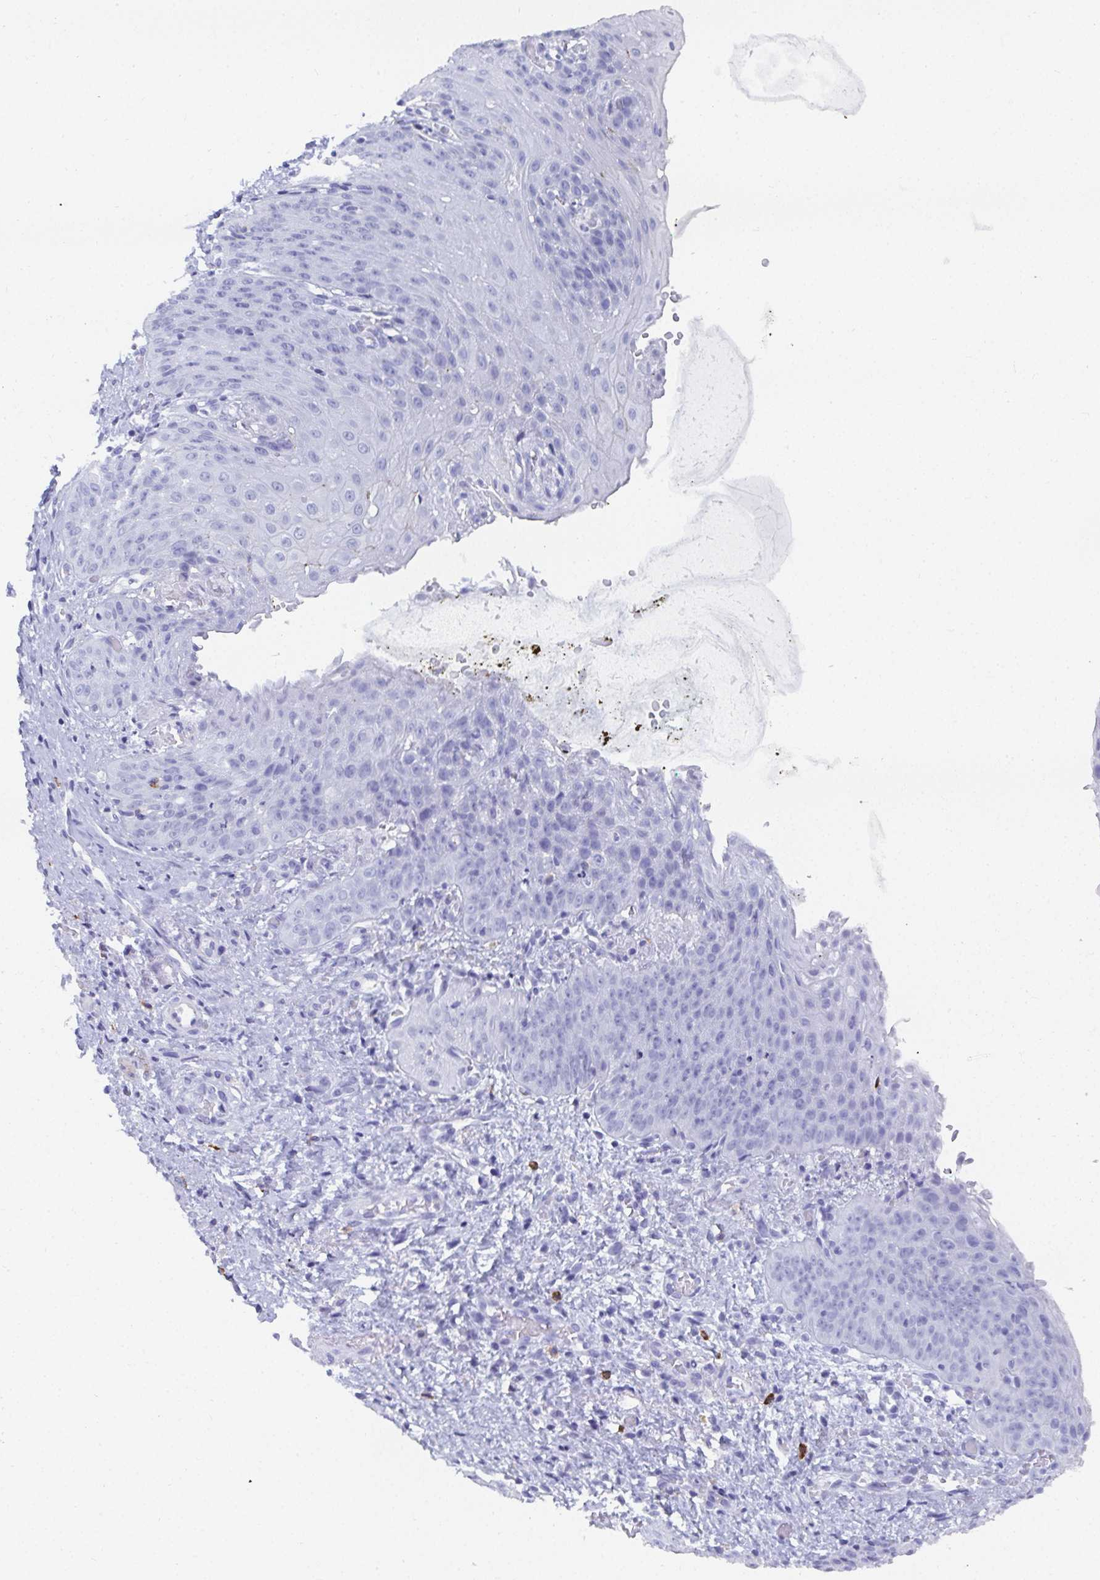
{"staining": {"intensity": "negative", "quantity": "none", "location": "none"}, "tissue": "esophagus", "cell_type": "Squamous epithelial cells", "image_type": "normal", "snomed": [{"axis": "morphology", "description": "Normal tissue, NOS"}, {"axis": "topography", "description": "Esophagus"}], "caption": "IHC of normal esophagus displays no positivity in squamous epithelial cells.", "gene": "GRIA1", "patient": {"sex": "male", "age": 71}}